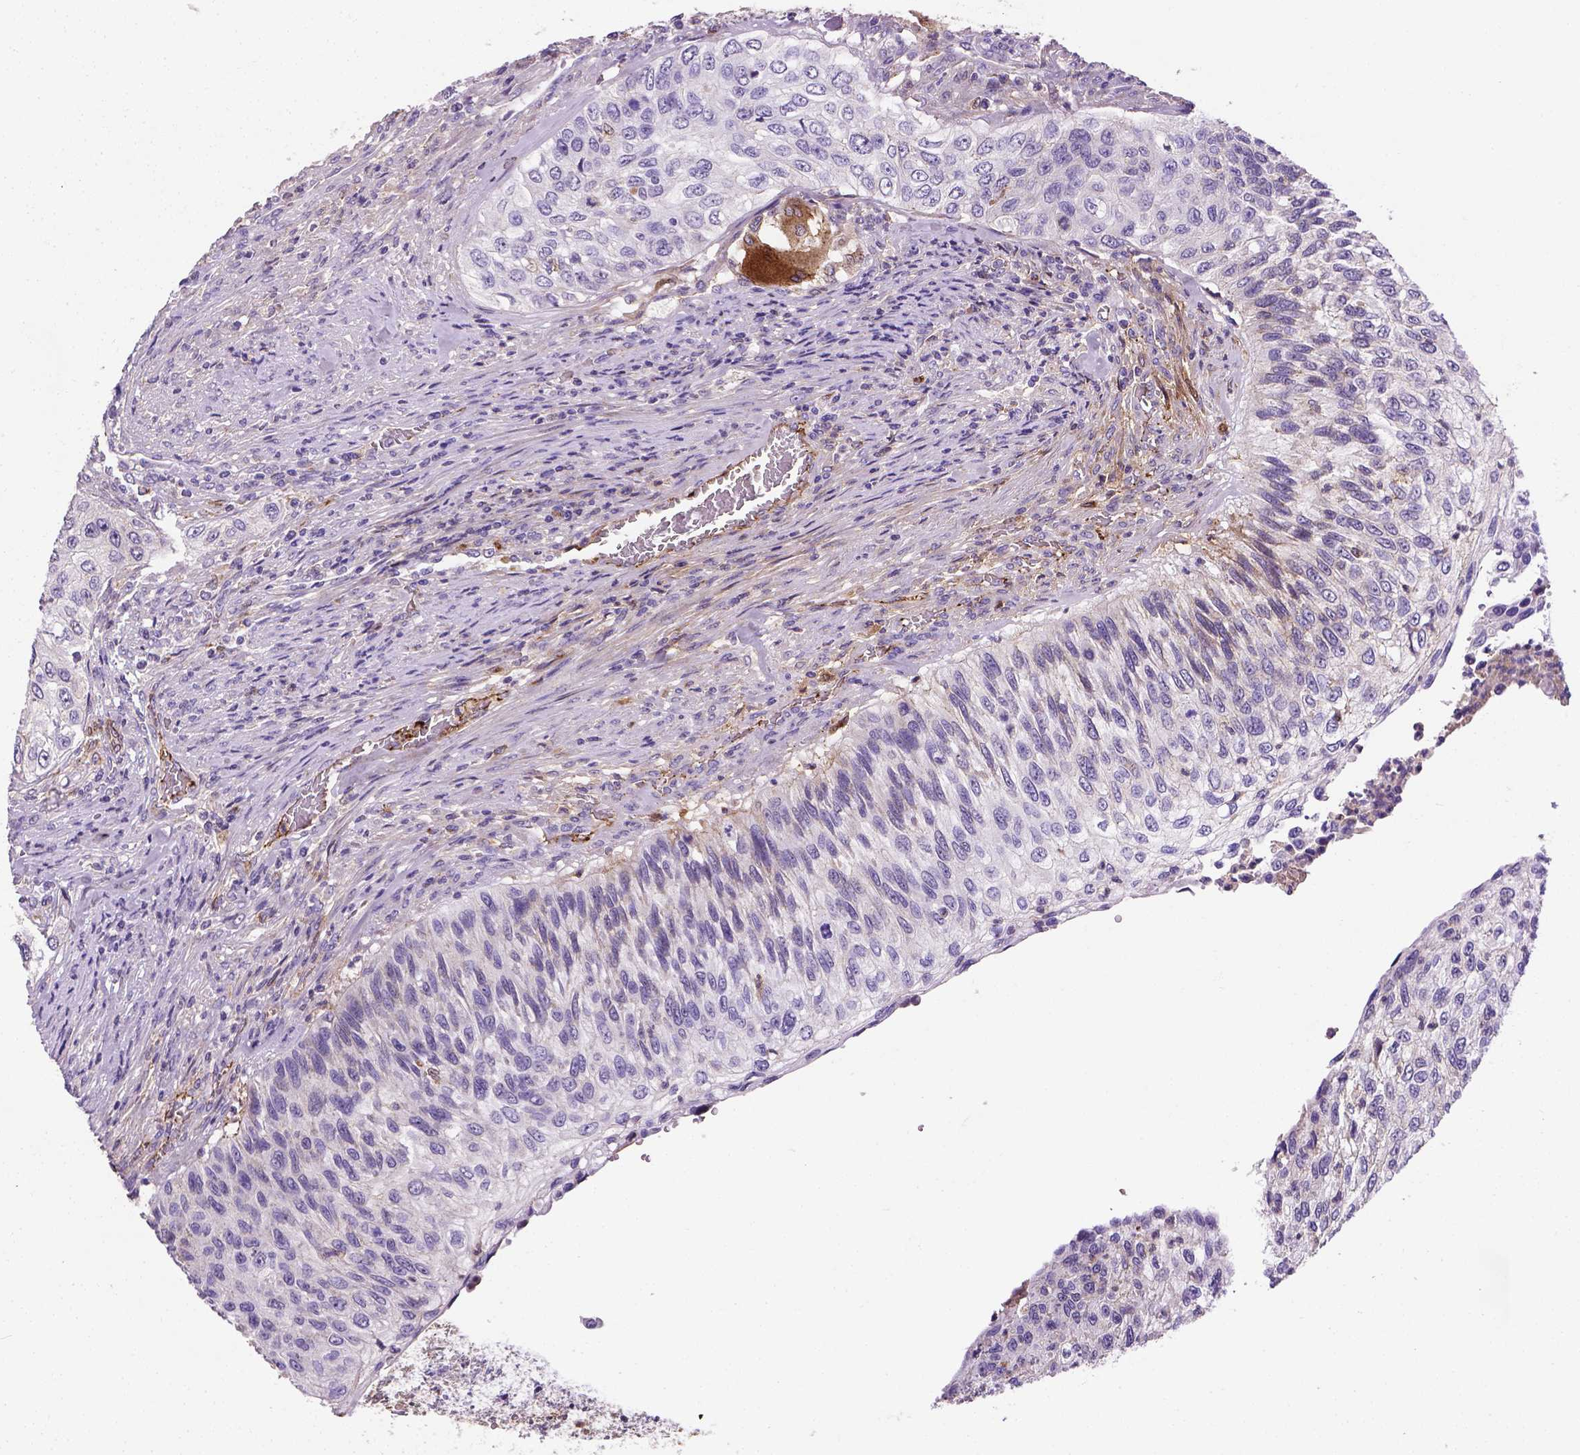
{"staining": {"intensity": "negative", "quantity": "none", "location": "none"}, "tissue": "urothelial cancer", "cell_type": "Tumor cells", "image_type": "cancer", "snomed": [{"axis": "morphology", "description": "Urothelial carcinoma, High grade"}, {"axis": "topography", "description": "Urinary bladder"}], "caption": "The image reveals no staining of tumor cells in high-grade urothelial carcinoma.", "gene": "APOE", "patient": {"sex": "female", "age": 60}}